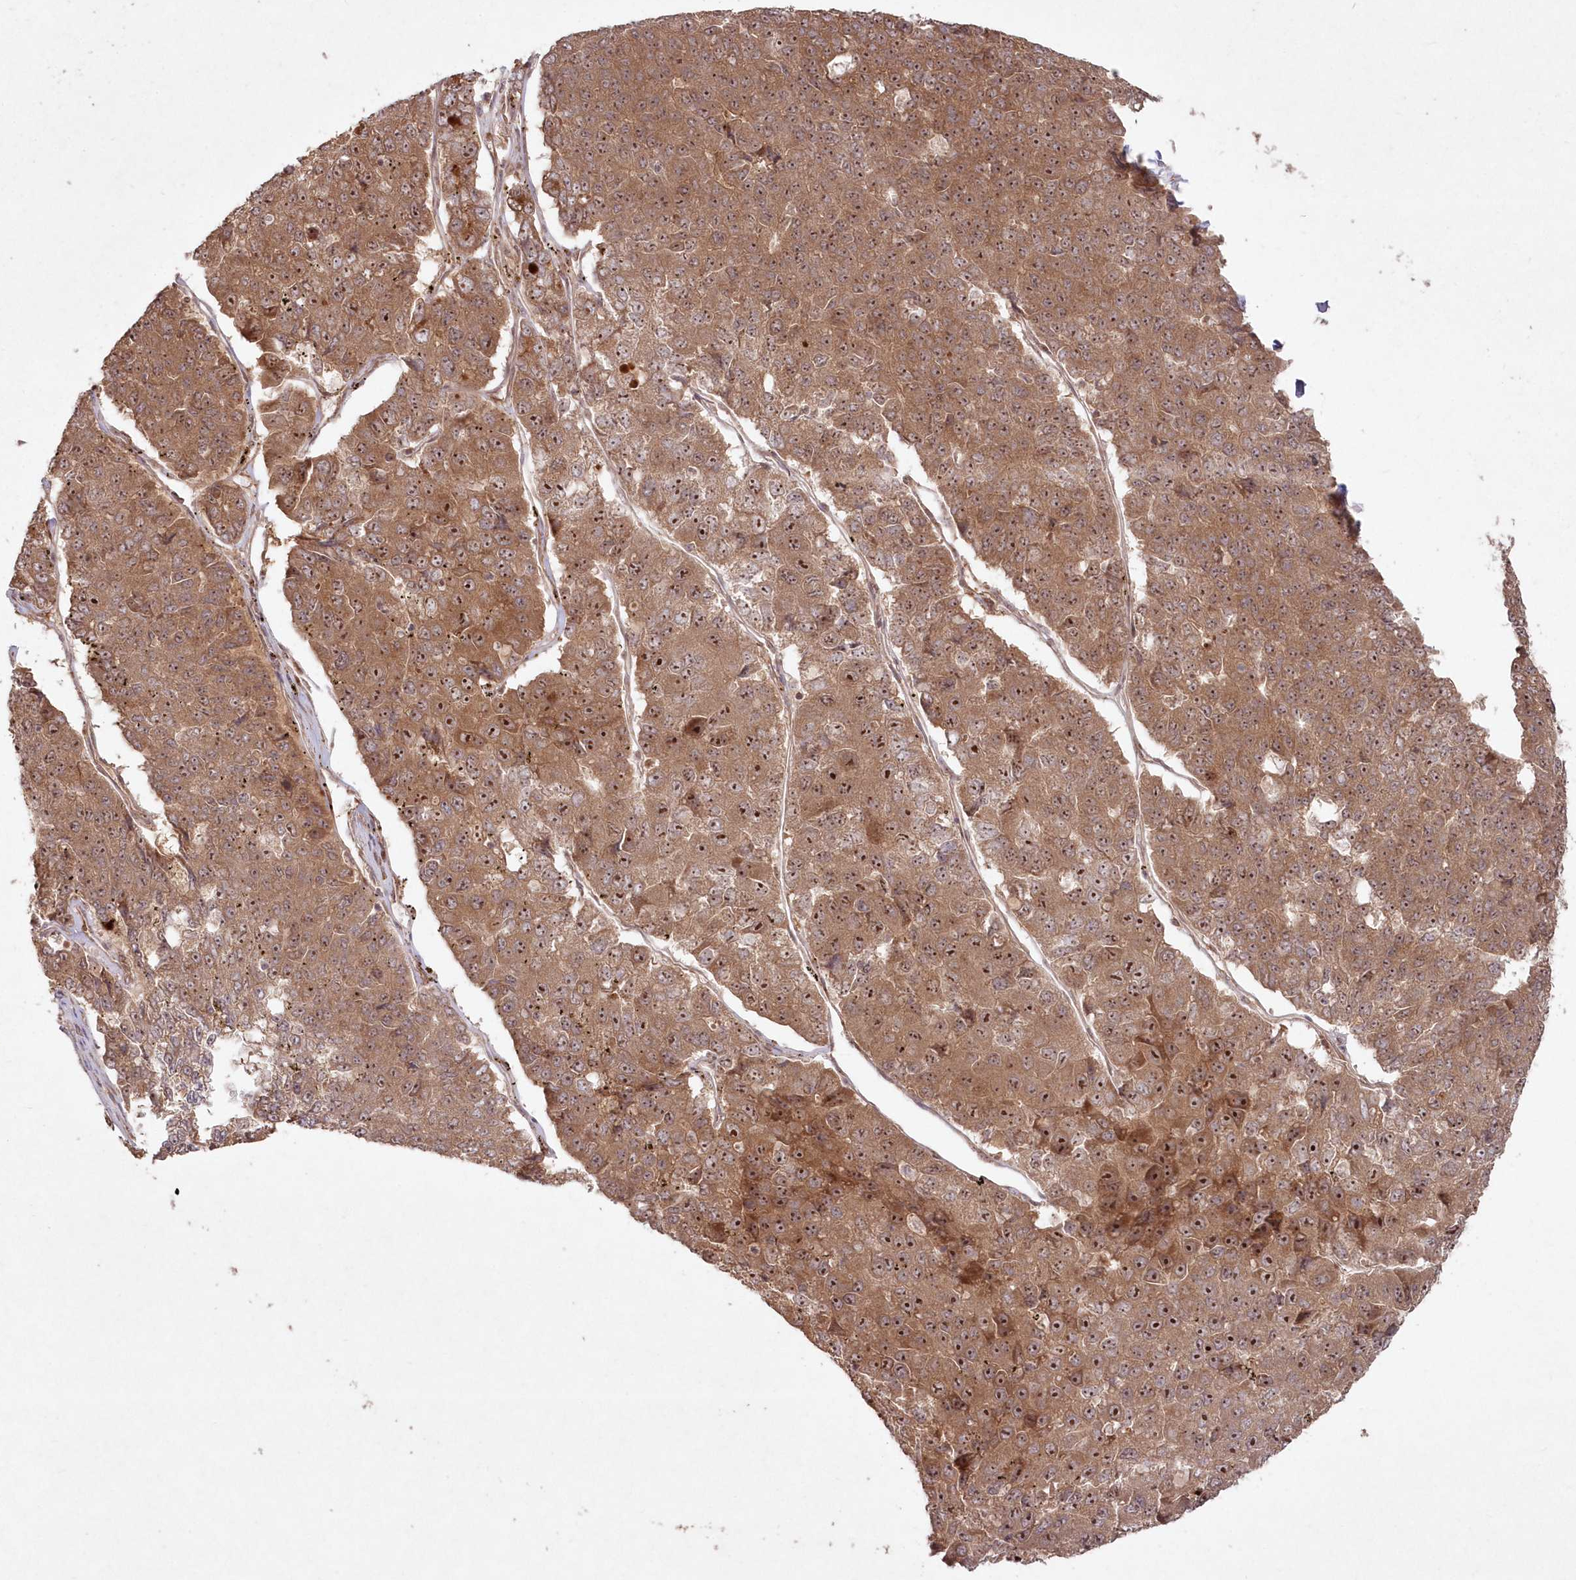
{"staining": {"intensity": "moderate", "quantity": ">75%", "location": "cytoplasmic/membranous,nuclear"}, "tissue": "pancreatic cancer", "cell_type": "Tumor cells", "image_type": "cancer", "snomed": [{"axis": "morphology", "description": "Adenocarcinoma, NOS"}, {"axis": "topography", "description": "Pancreas"}], "caption": "Pancreatic cancer (adenocarcinoma) tissue exhibits moderate cytoplasmic/membranous and nuclear expression in about >75% of tumor cells, visualized by immunohistochemistry.", "gene": "SERINC1", "patient": {"sex": "male", "age": 50}}